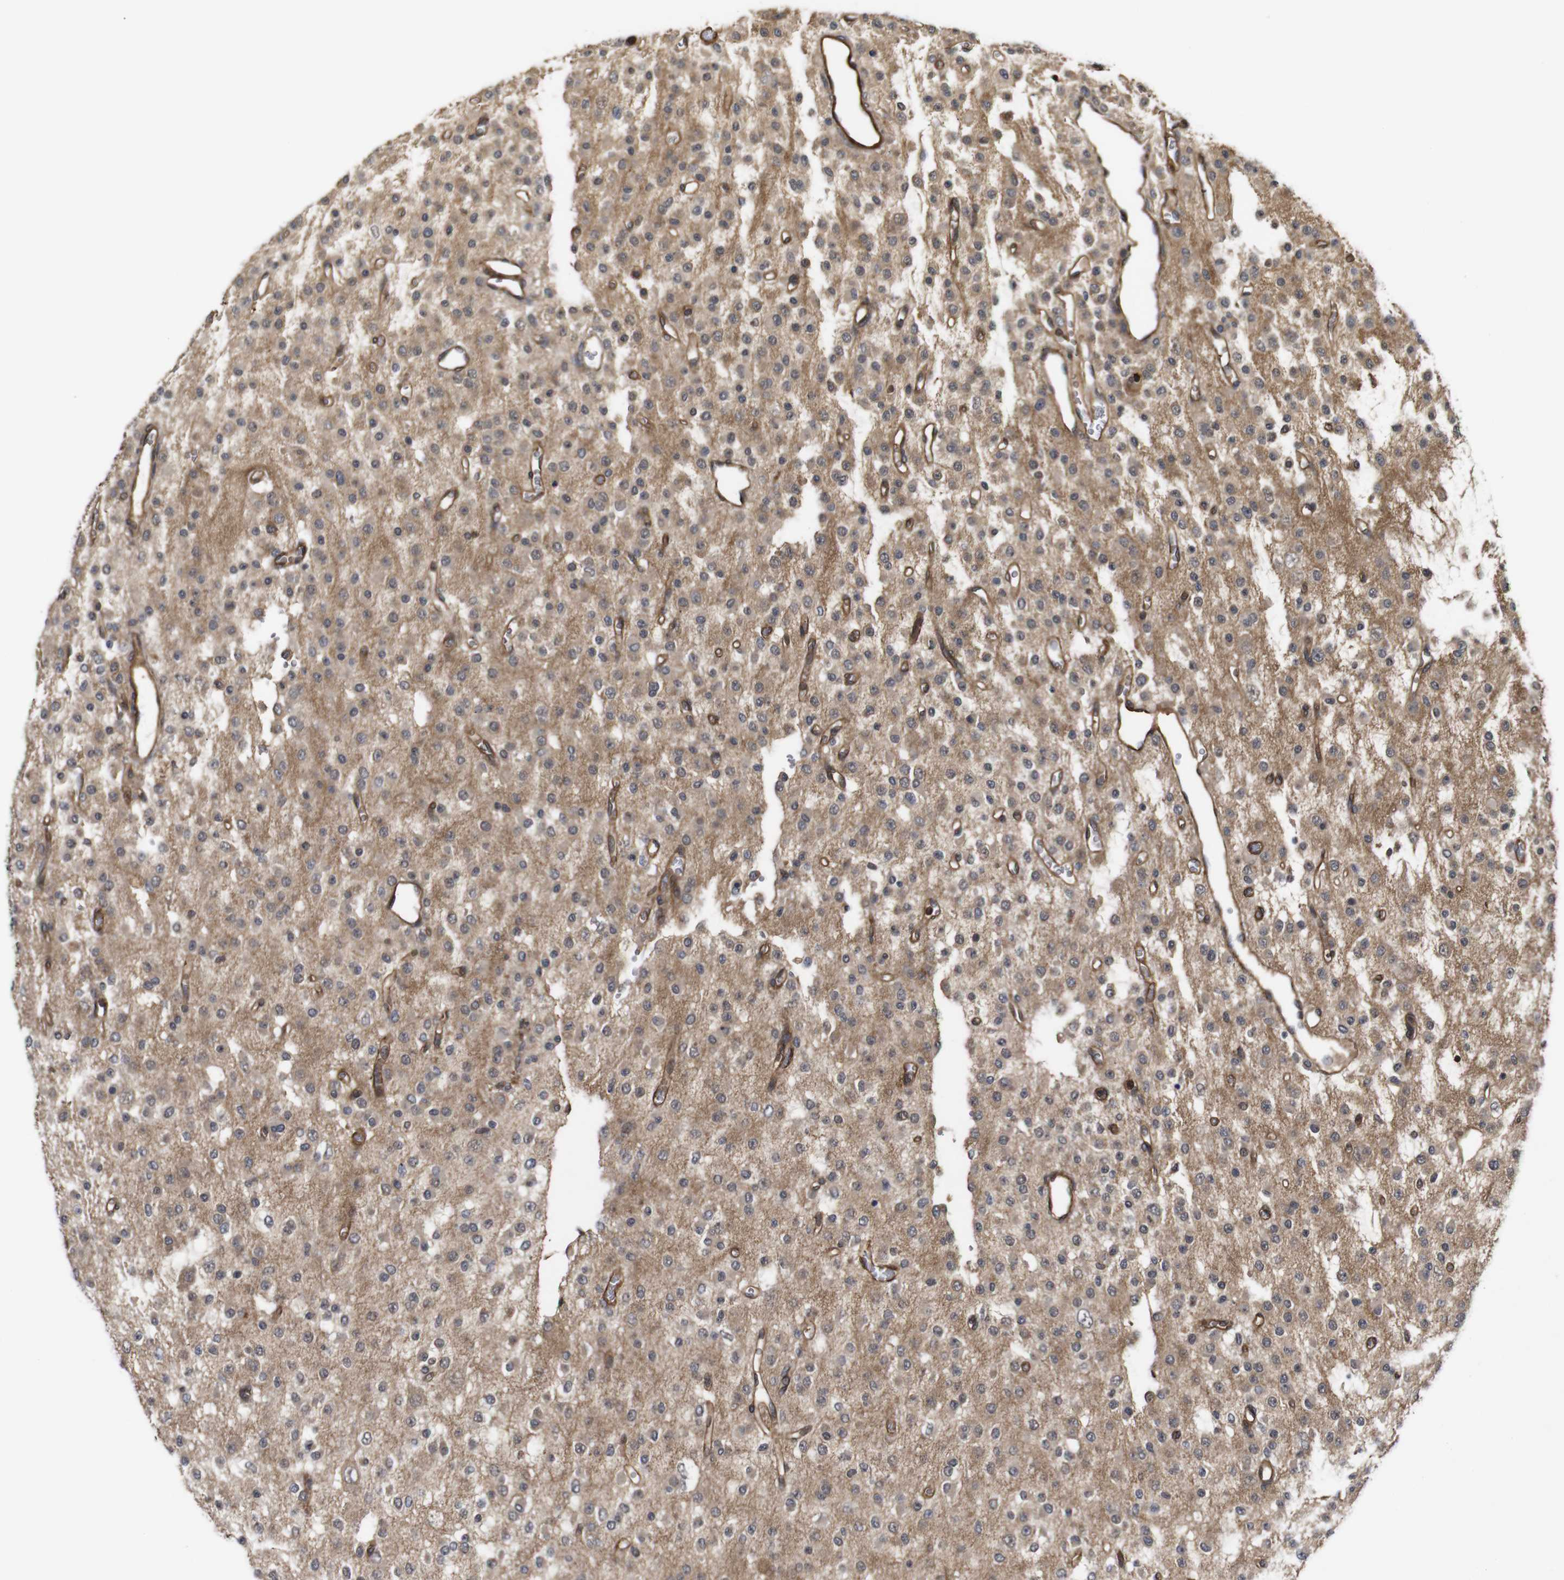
{"staining": {"intensity": "moderate", "quantity": ">75%", "location": "cytoplasmic/membranous"}, "tissue": "glioma", "cell_type": "Tumor cells", "image_type": "cancer", "snomed": [{"axis": "morphology", "description": "Glioma, malignant, Low grade"}, {"axis": "topography", "description": "Brain"}], "caption": "Moderate cytoplasmic/membranous staining is identified in about >75% of tumor cells in low-grade glioma (malignant). The staining is performed using DAB (3,3'-diaminobenzidine) brown chromogen to label protein expression. The nuclei are counter-stained blue using hematoxylin.", "gene": "NANOS1", "patient": {"sex": "male", "age": 38}}